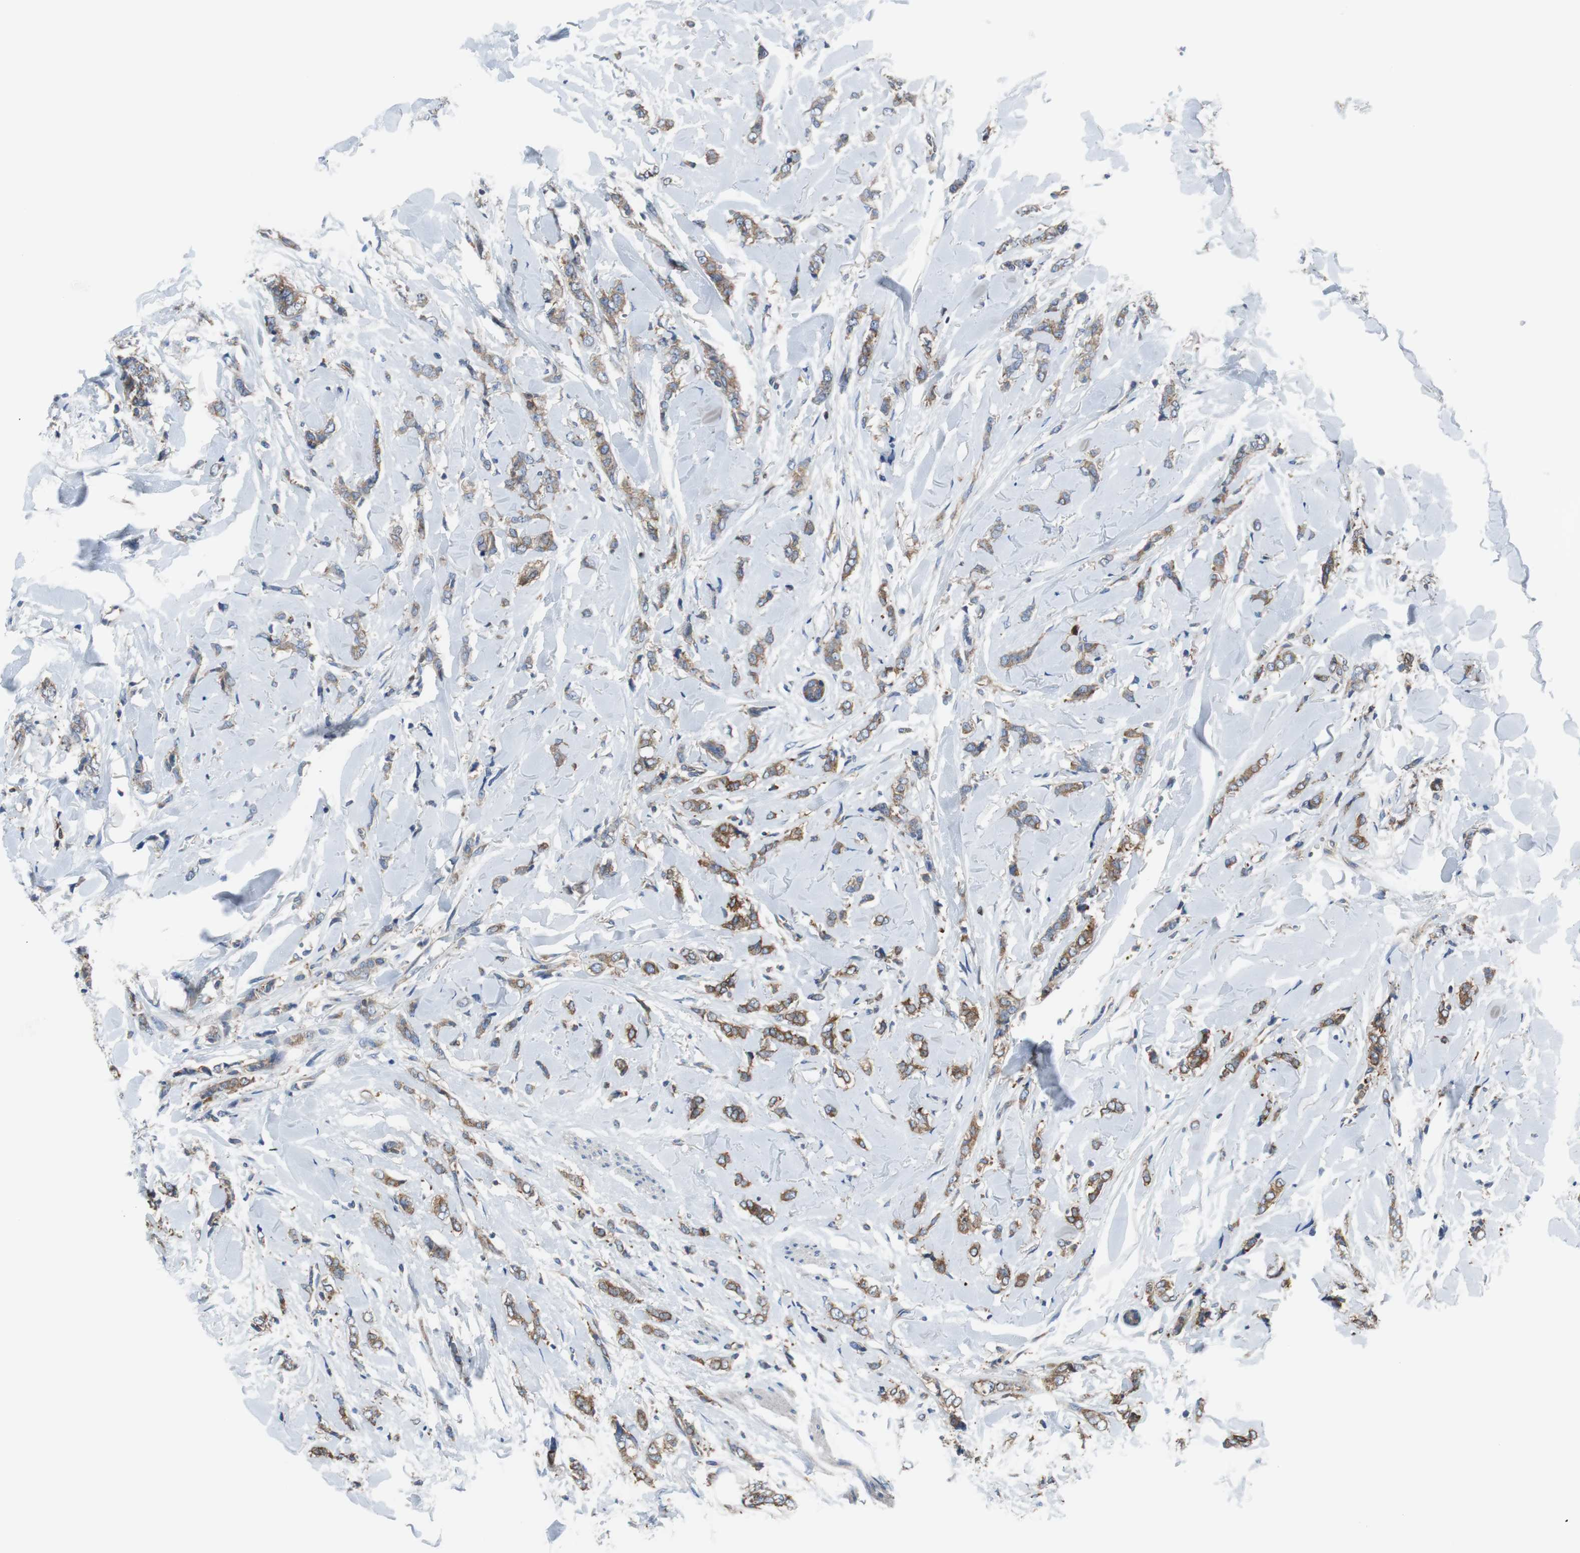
{"staining": {"intensity": "moderate", "quantity": ">75%", "location": "cytoplasmic/membranous"}, "tissue": "breast cancer", "cell_type": "Tumor cells", "image_type": "cancer", "snomed": [{"axis": "morphology", "description": "Lobular carcinoma"}, {"axis": "topography", "description": "Skin"}, {"axis": "topography", "description": "Breast"}], "caption": "Breast lobular carcinoma stained with a protein marker reveals moderate staining in tumor cells.", "gene": "BRAF", "patient": {"sex": "female", "age": 46}}